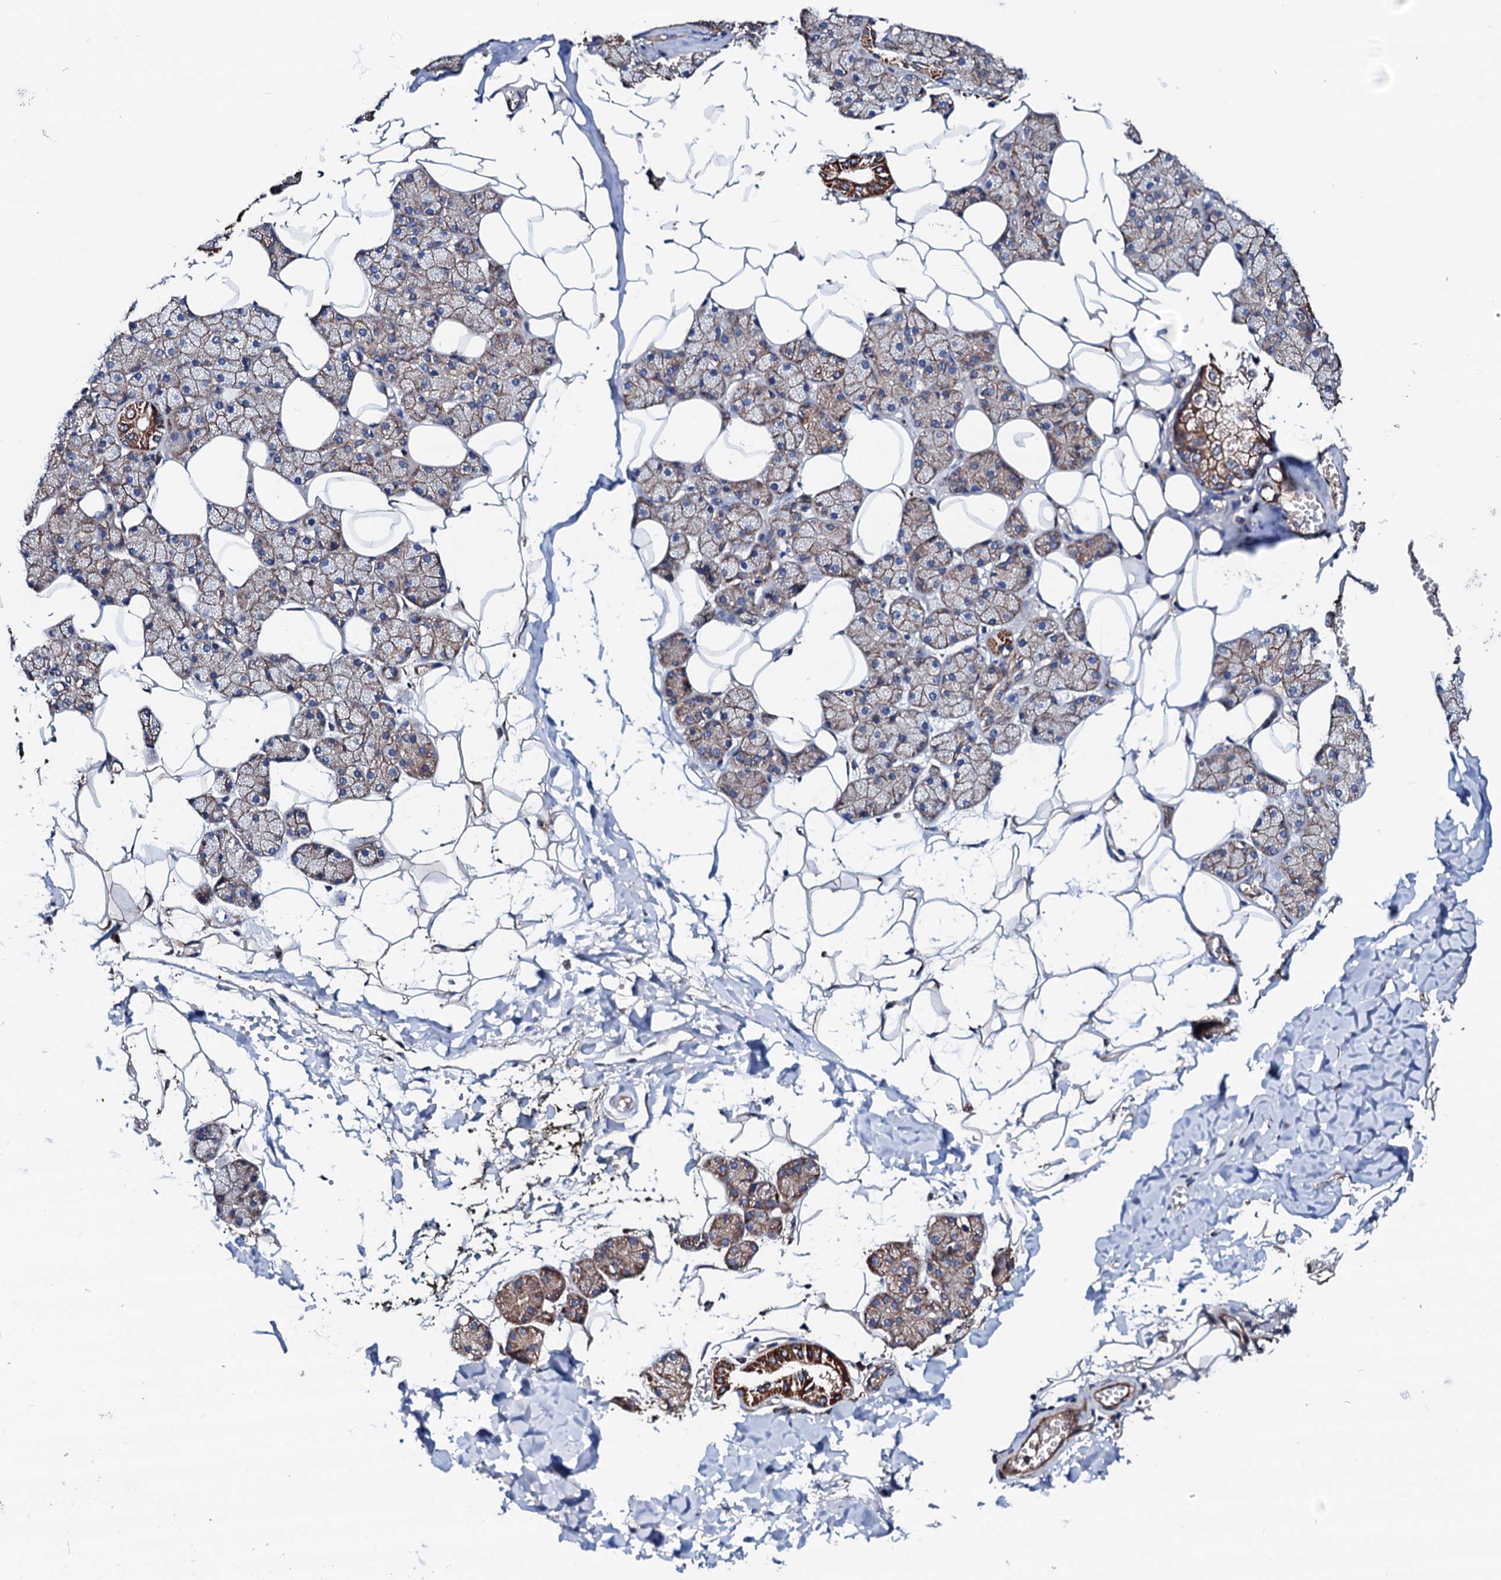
{"staining": {"intensity": "moderate", "quantity": "25%-75%", "location": "cytoplasmic/membranous"}, "tissue": "salivary gland", "cell_type": "Glandular cells", "image_type": "normal", "snomed": [{"axis": "morphology", "description": "Normal tissue, NOS"}, {"axis": "topography", "description": "Salivary gland"}], "caption": "Immunohistochemistry staining of normal salivary gland, which reveals medium levels of moderate cytoplasmic/membranous positivity in about 25%-75% of glandular cells indicating moderate cytoplasmic/membranous protein expression. The staining was performed using DAB (brown) for protein detection and nuclei were counterstained in hematoxylin (blue).", "gene": "TBCEL", "patient": {"sex": "female", "age": 33}}